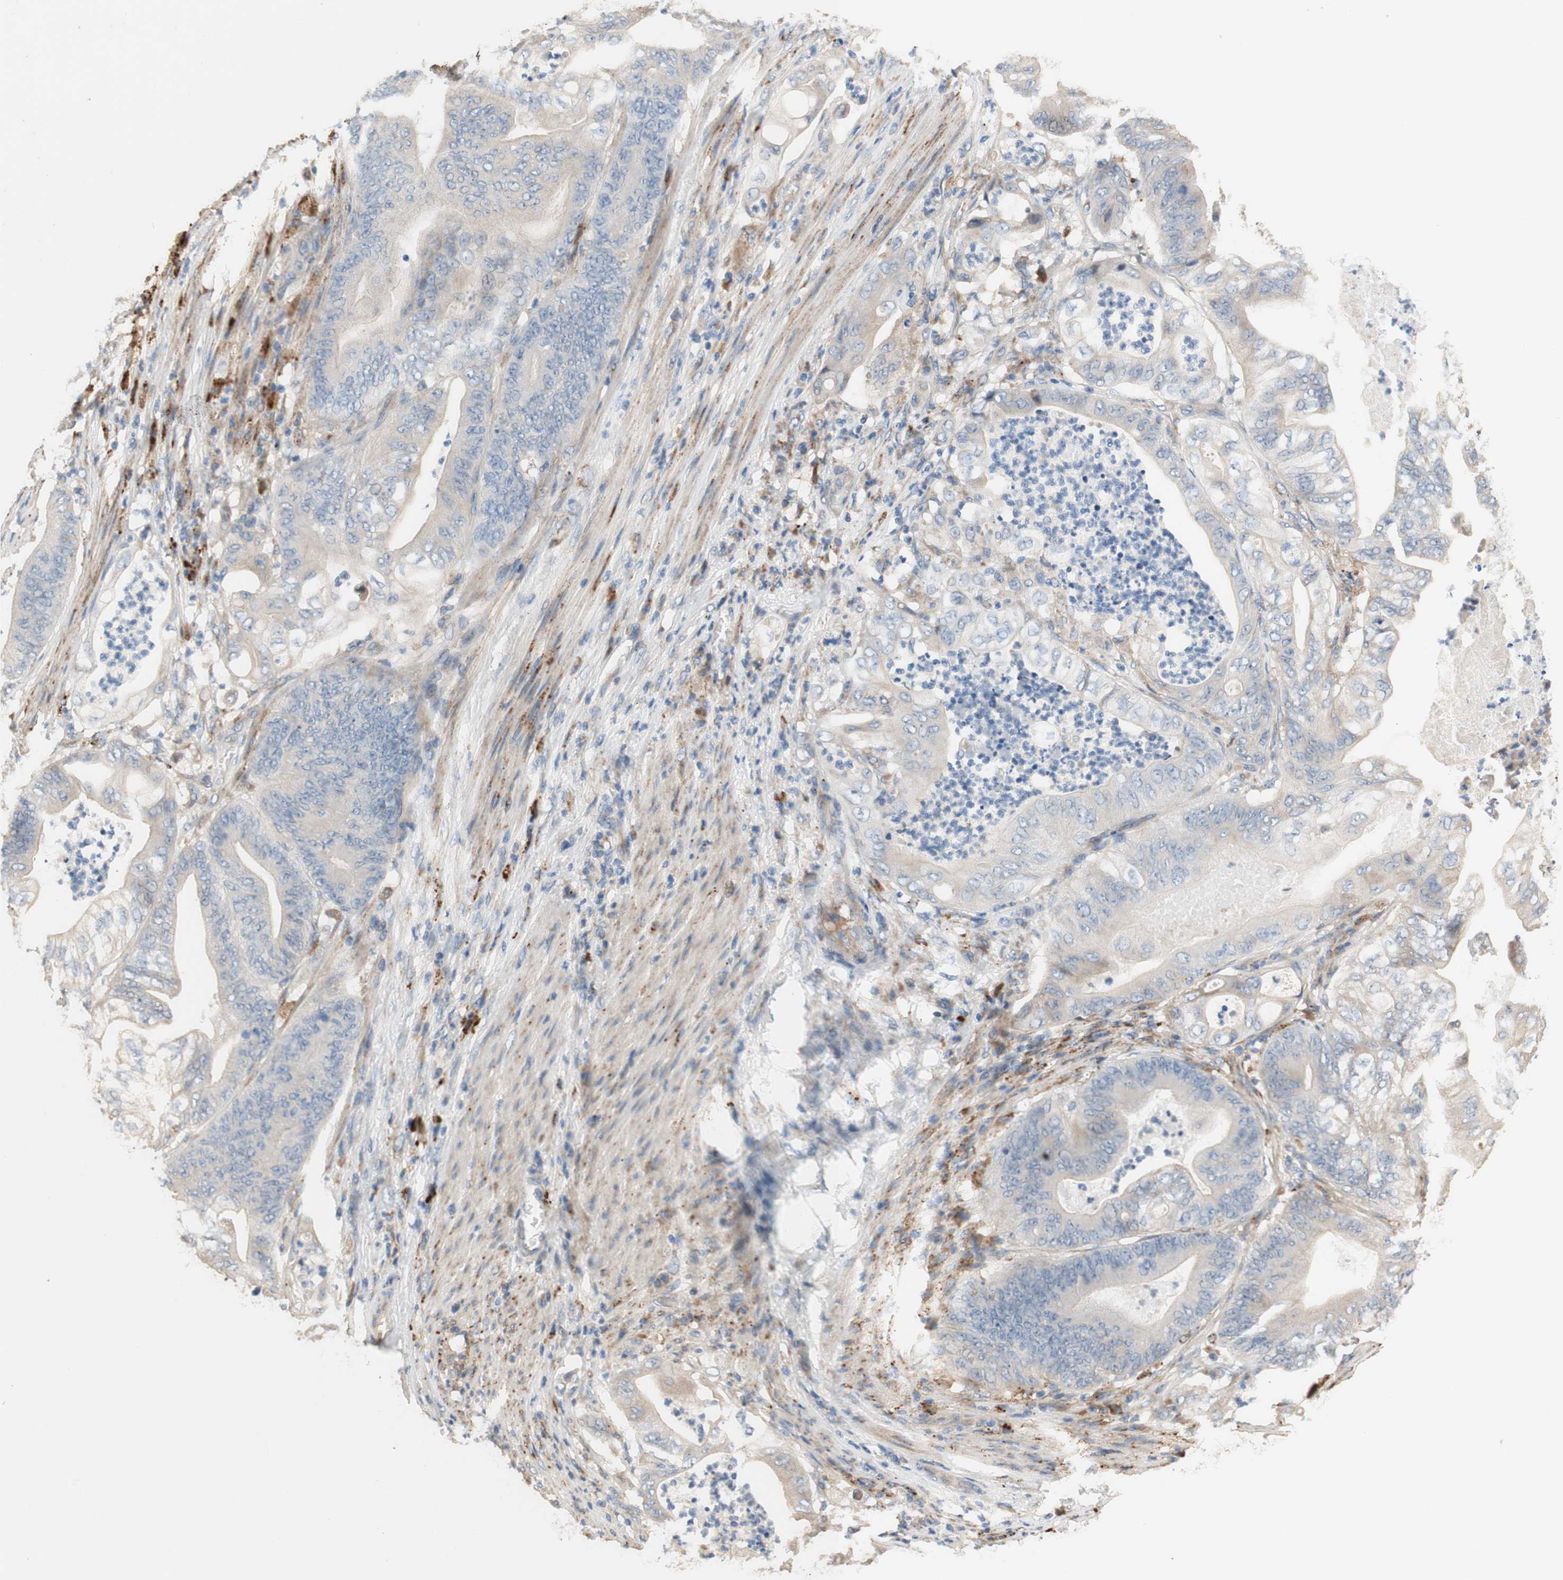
{"staining": {"intensity": "negative", "quantity": "none", "location": "none"}, "tissue": "stomach cancer", "cell_type": "Tumor cells", "image_type": "cancer", "snomed": [{"axis": "morphology", "description": "Adenocarcinoma, NOS"}, {"axis": "topography", "description": "Stomach"}], "caption": "There is no significant expression in tumor cells of adenocarcinoma (stomach). (DAB immunohistochemistry with hematoxylin counter stain).", "gene": "PTPN21", "patient": {"sex": "female", "age": 73}}